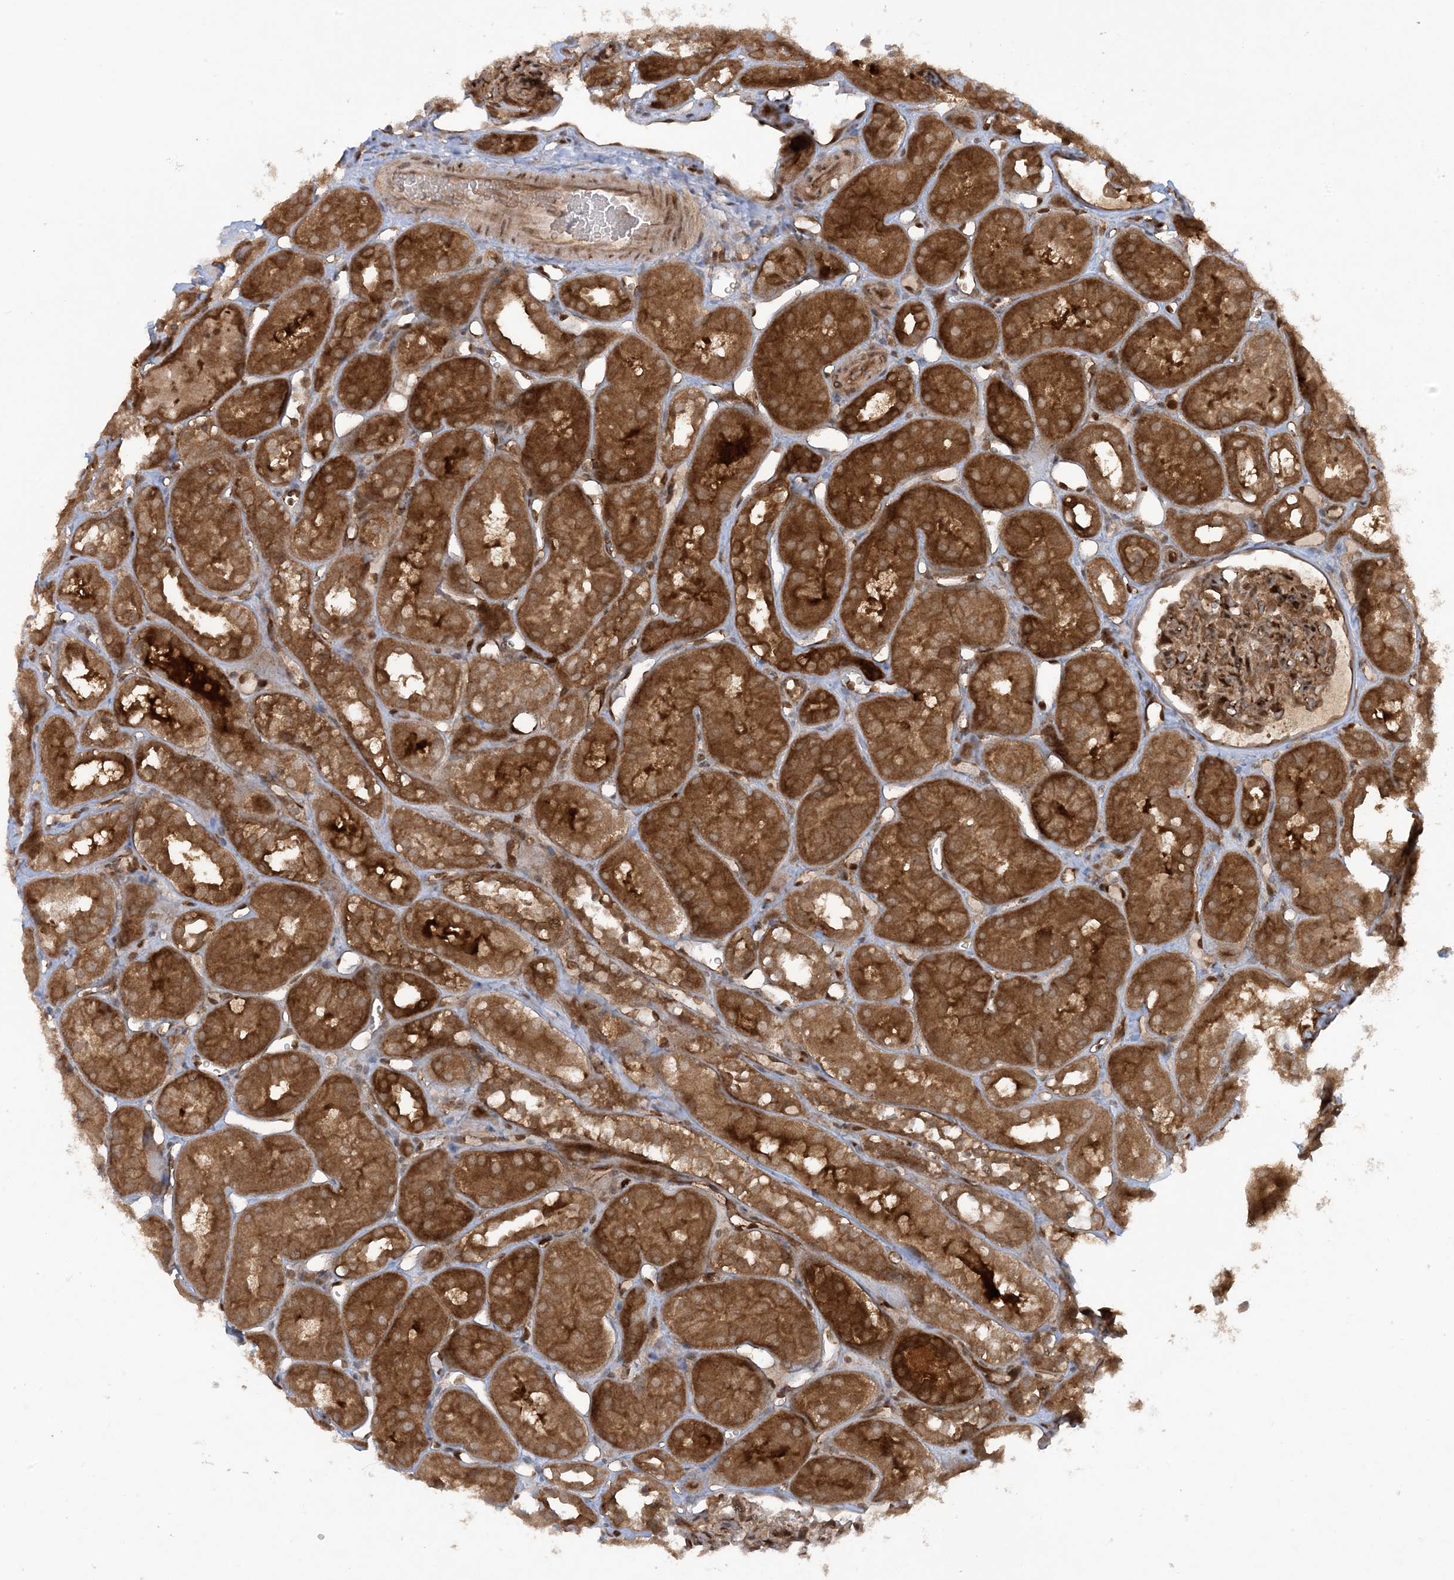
{"staining": {"intensity": "moderate", "quantity": "25%-75%", "location": "cytoplasmic/membranous,nuclear"}, "tissue": "kidney", "cell_type": "Cells in glomeruli", "image_type": "normal", "snomed": [{"axis": "morphology", "description": "Normal tissue, NOS"}, {"axis": "topography", "description": "Kidney"}], "caption": "Immunohistochemistry of normal kidney reveals medium levels of moderate cytoplasmic/membranous,nuclear staining in approximately 25%-75% of cells in glomeruli. The staining was performed using DAB, with brown indicating positive protein expression. Nuclei are stained blue with hematoxylin.", "gene": "CERT1", "patient": {"sex": "male", "age": 16}}